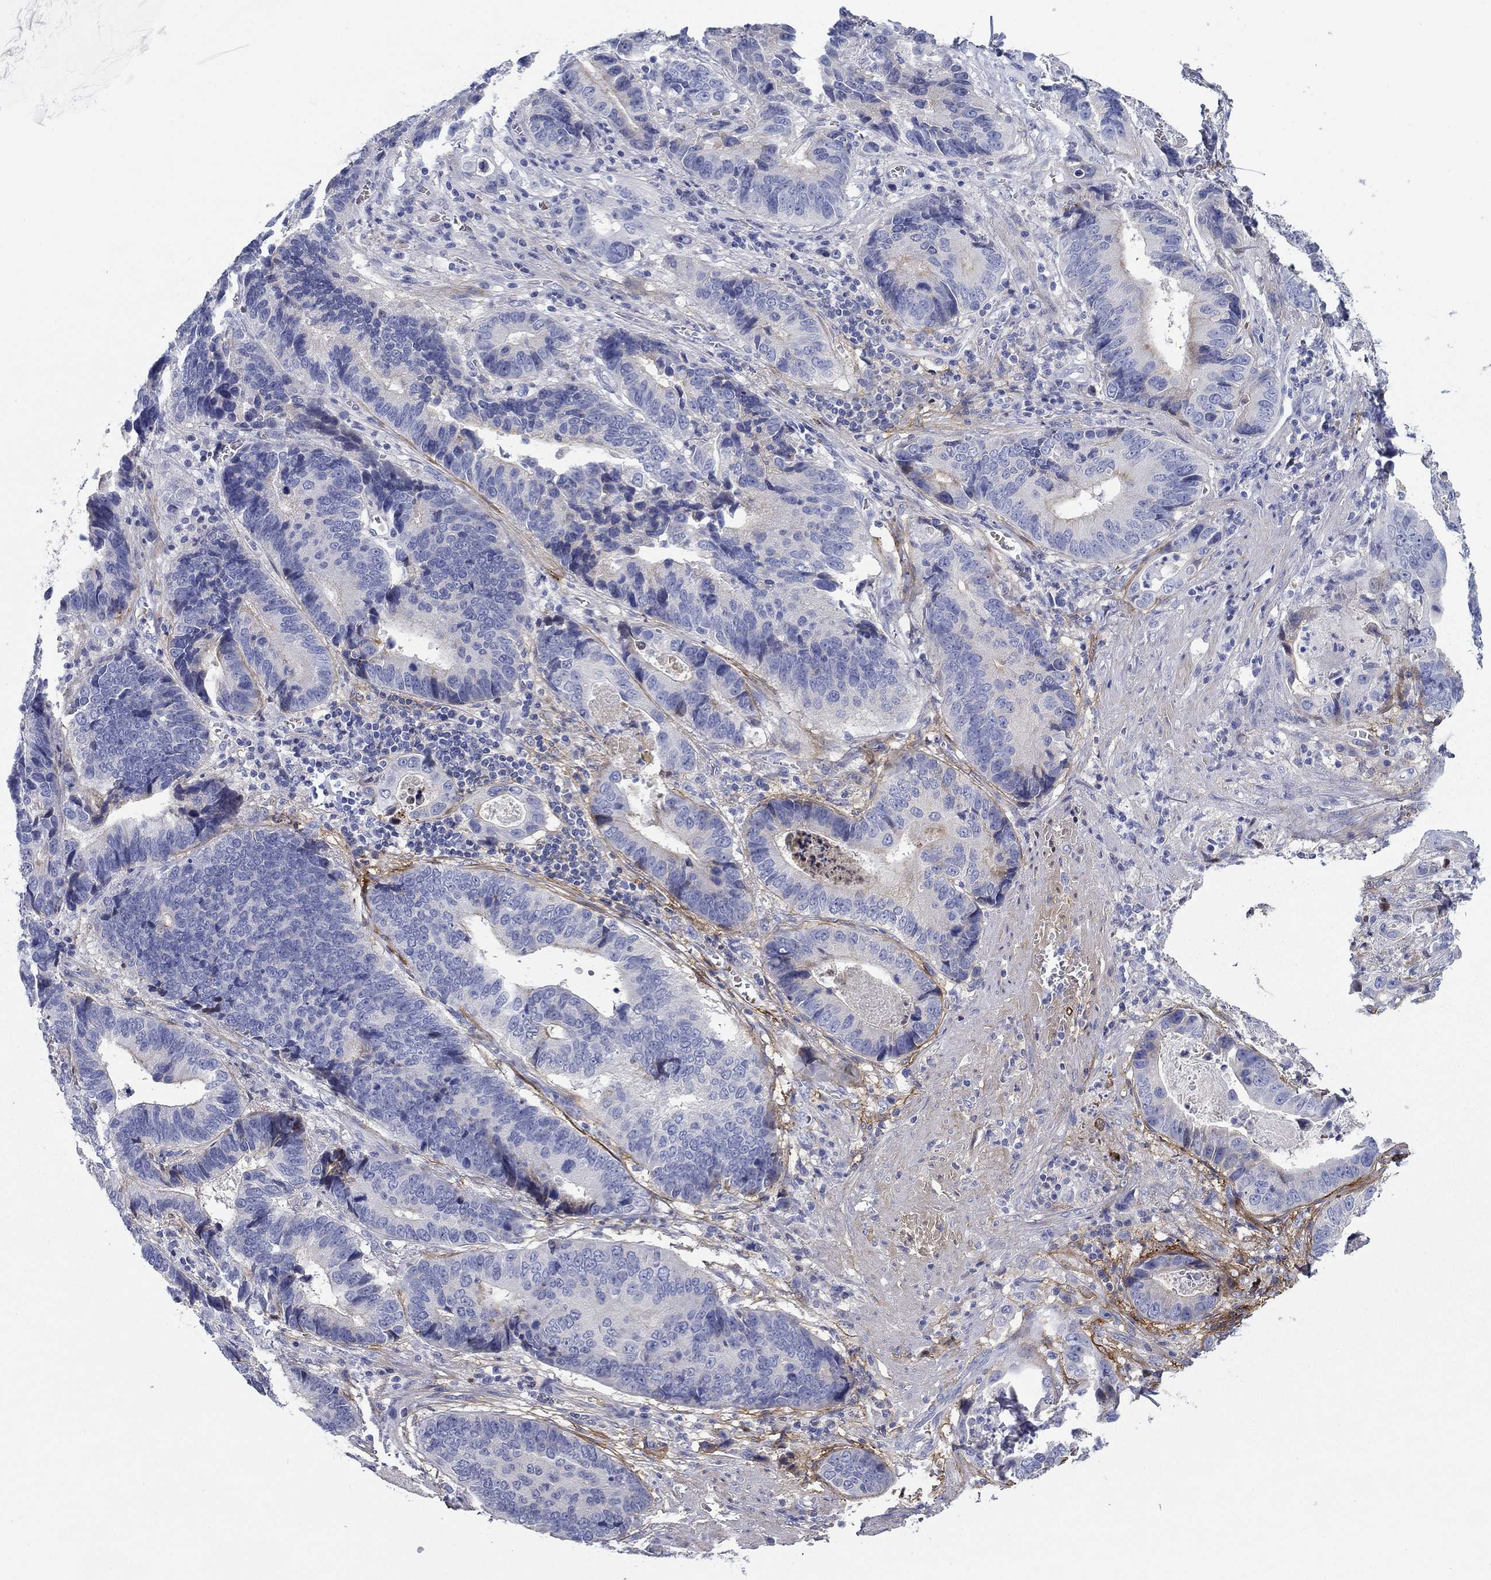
{"staining": {"intensity": "negative", "quantity": "none", "location": "none"}, "tissue": "stomach cancer", "cell_type": "Tumor cells", "image_type": "cancer", "snomed": [{"axis": "morphology", "description": "Adenocarcinoma, NOS"}, {"axis": "topography", "description": "Stomach"}], "caption": "The image exhibits no staining of tumor cells in stomach cancer.", "gene": "GPC1", "patient": {"sex": "male", "age": 84}}